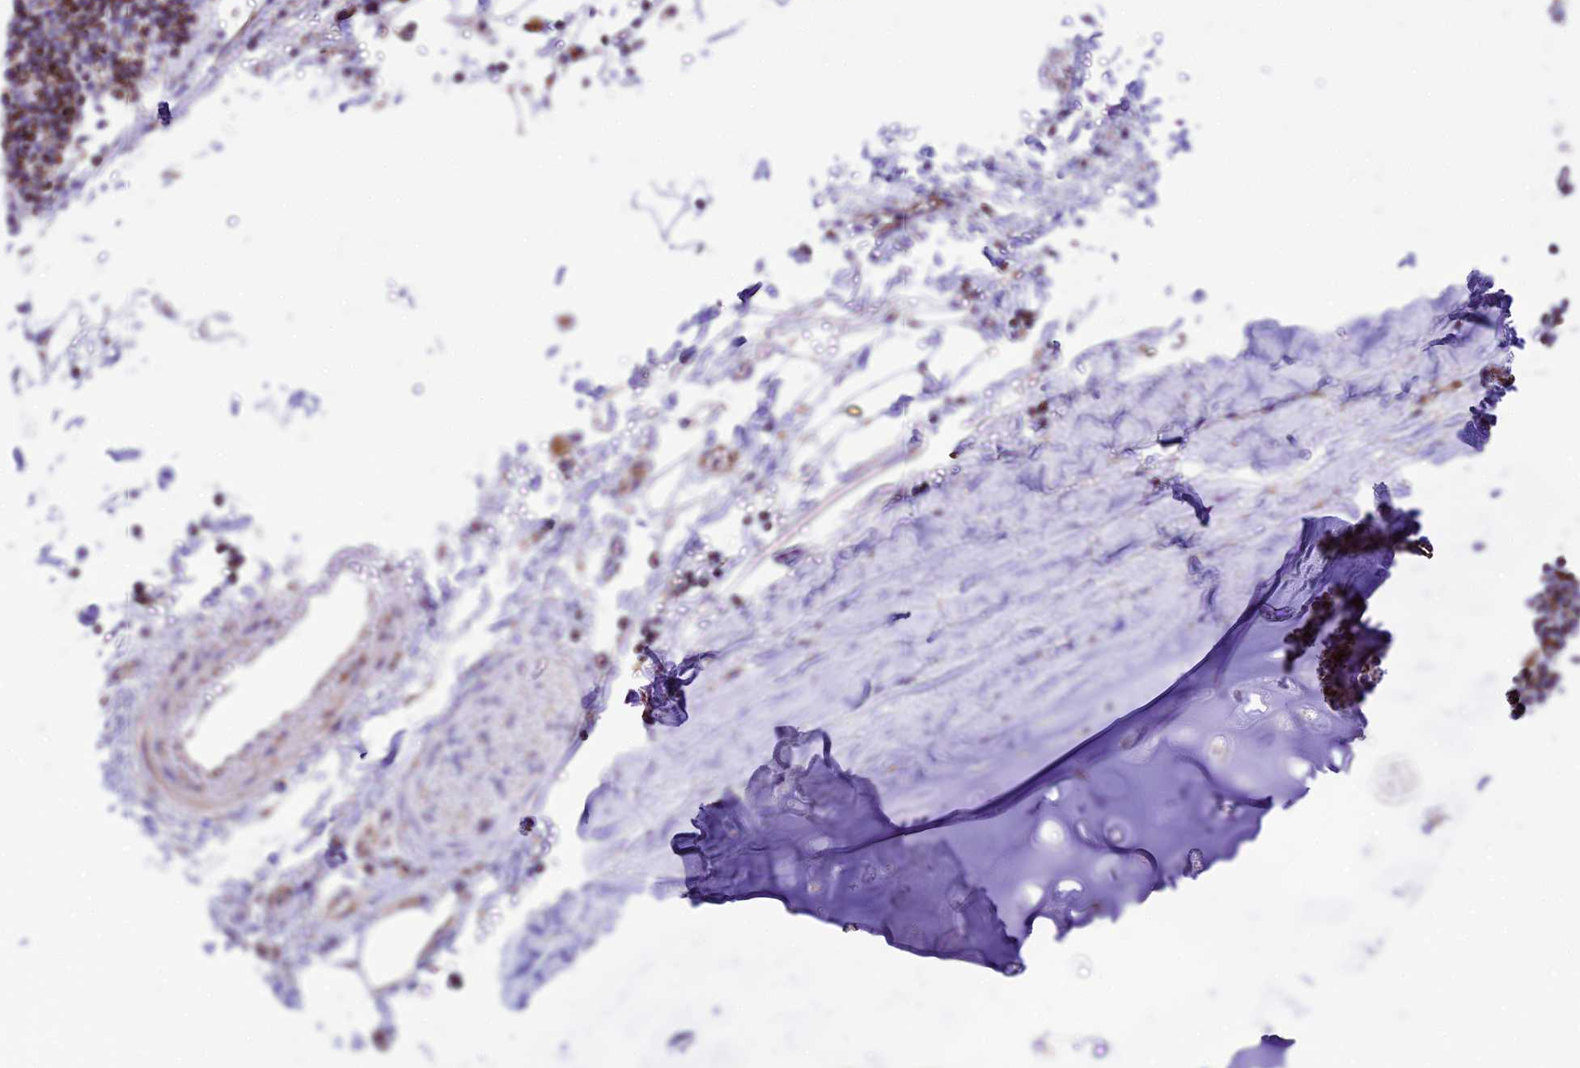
{"staining": {"intensity": "negative", "quantity": "none", "location": "none"}, "tissue": "soft tissue", "cell_type": "Chondrocytes", "image_type": "normal", "snomed": [{"axis": "morphology", "description": "Normal tissue, NOS"}, {"axis": "topography", "description": "Lymph node"}, {"axis": "topography", "description": "Cartilage tissue"}, {"axis": "topography", "description": "Bronchus"}], "caption": "IHC image of normal soft tissue stained for a protein (brown), which shows no positivity in chondrocytes.", "gene": "DCAF5", "patient": {"sex": "male", "age": 63}}